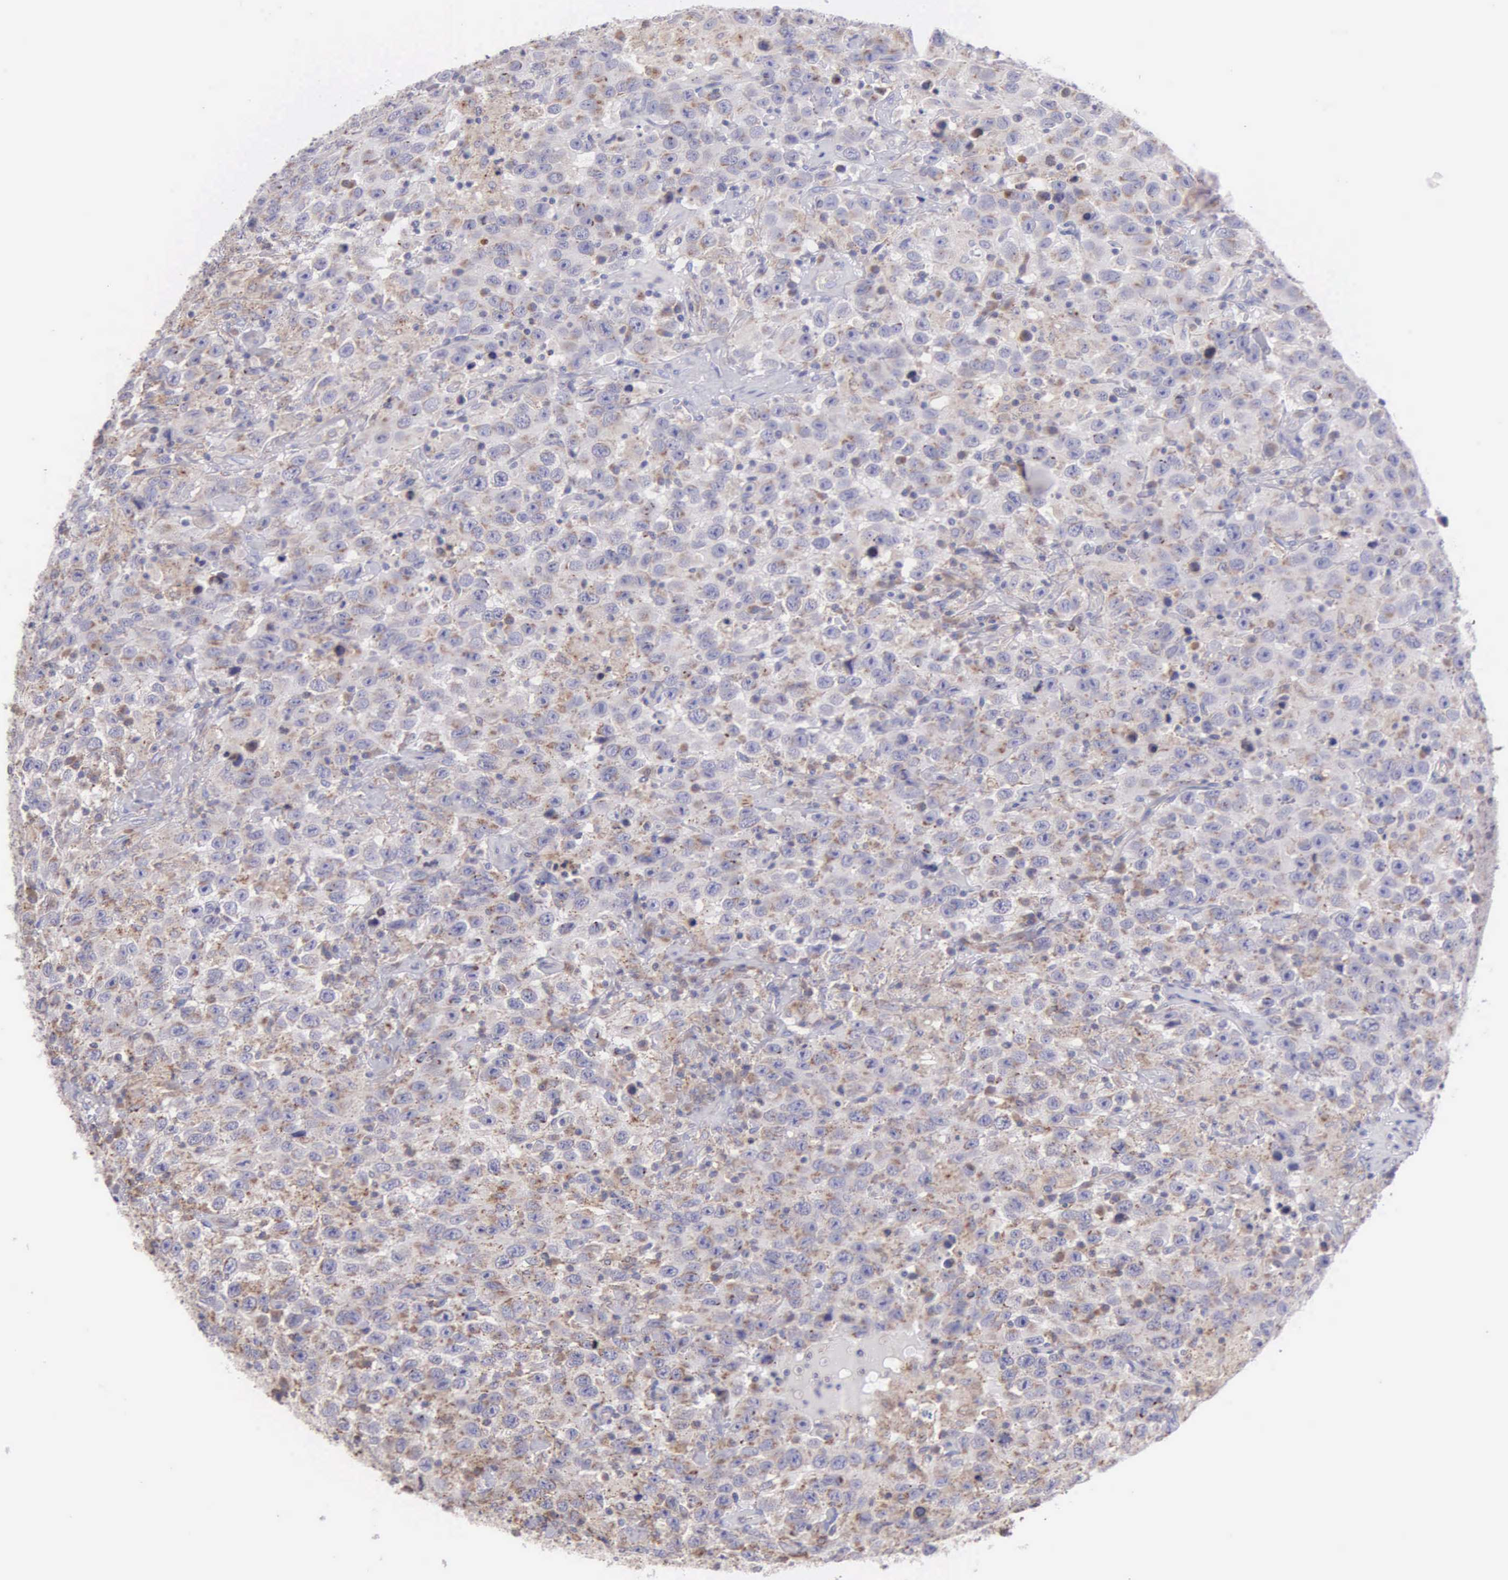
{"staining": {"intensity": "weak", "quantity": "25%-75%", "location": "cytoplasmic/membranous"}, "tissue": "testis cancer", "cell_type": "Tumor cells", "image_type": "cancer", "snomed": [{"axis": "morphology", "description": "Seminoma, NOS"}, {"axis": "topography", "description": "Testis"}], "caption": "Tumor cells reveal weak cytoplasmic/membranous staining in approximately 25%-75% of cells in testis cancer. (DAB IHC, brown staining for protein, blue staining for nuclei).", "gene": "MIA2", "patient": {"sex": "male", "age": 41}}